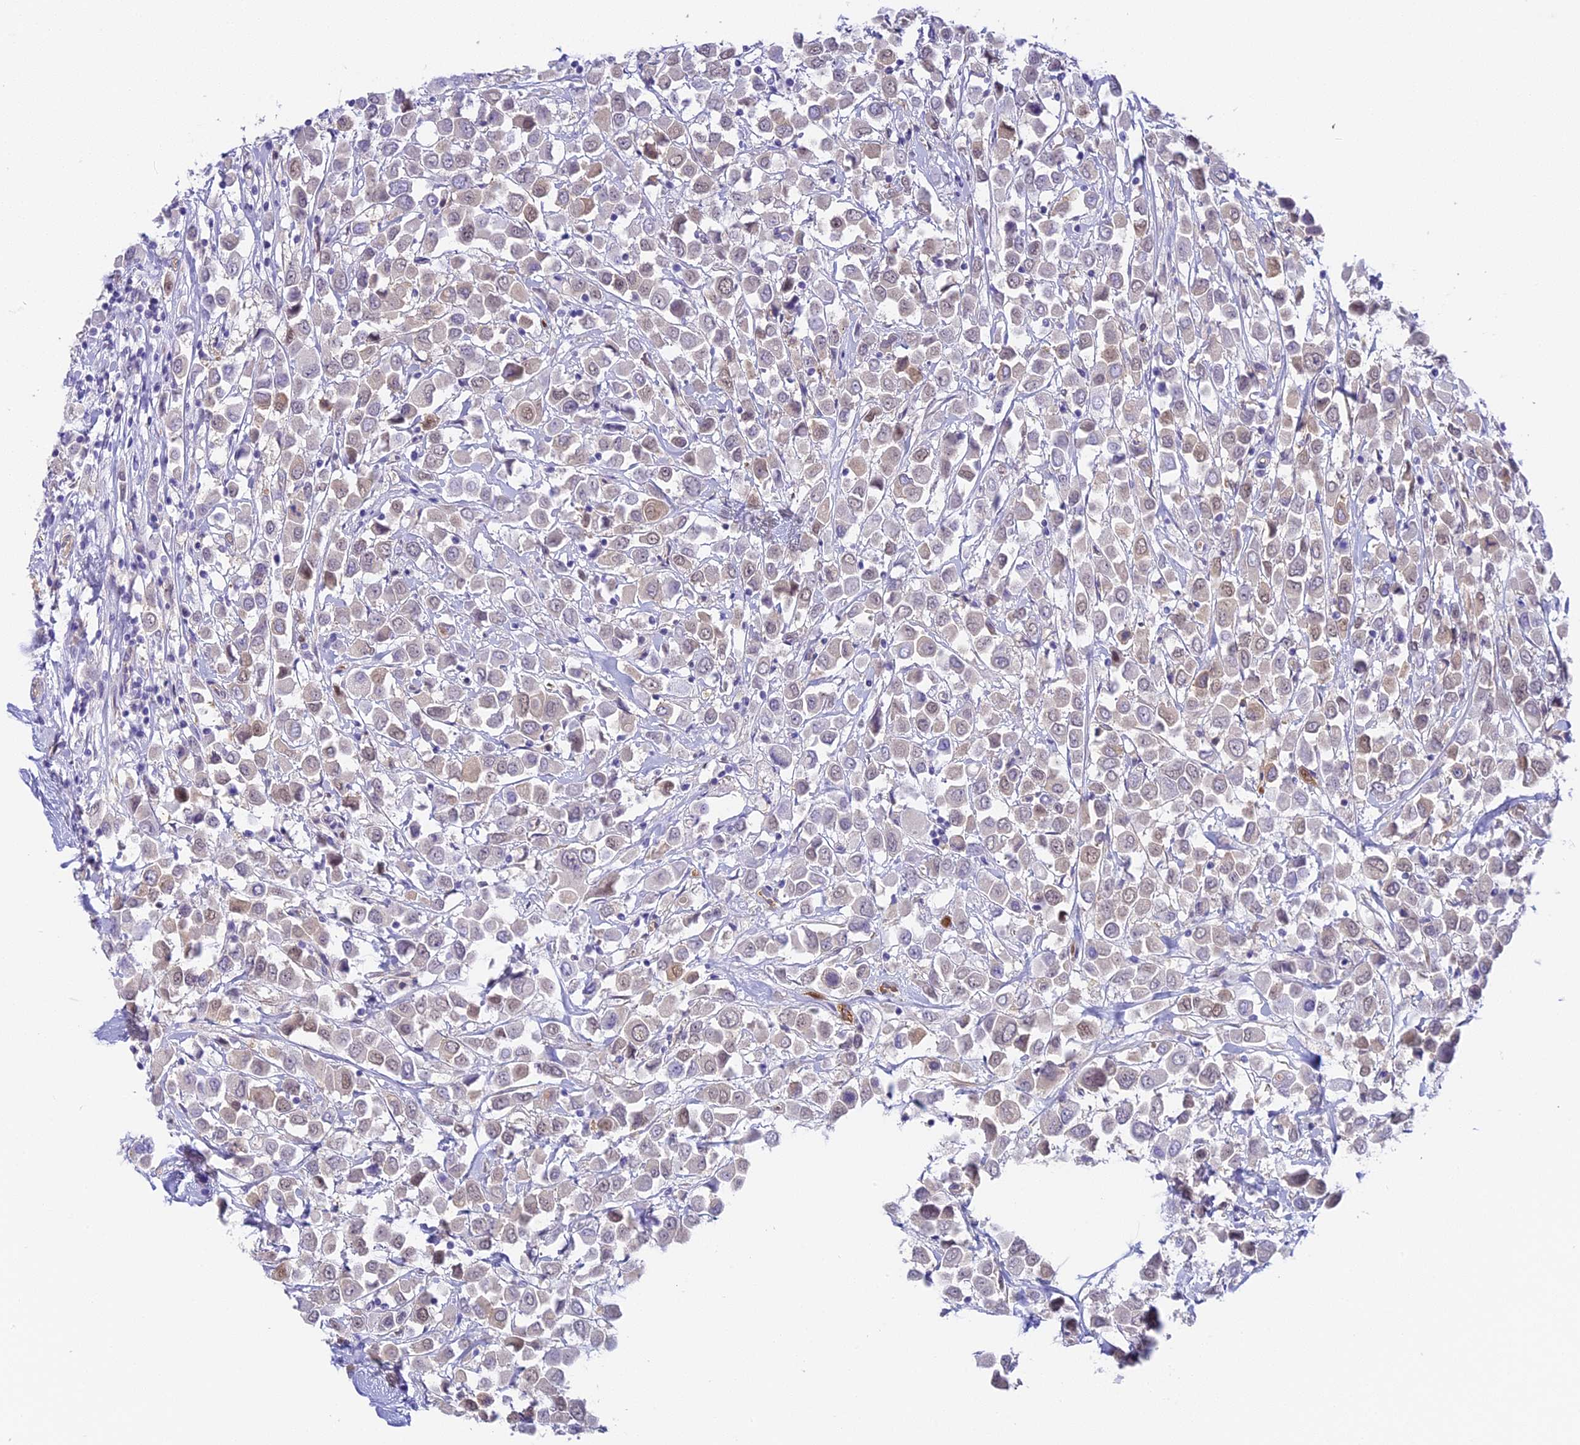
{"staining": {"intensity": "weak", "quantity": "<25%", "location": "nuclear"}, "tissue": "breast cancer", "cell_type": "Tumor cells", "image_type": "cancer", "snomed": [{"axis": "morphology", "description": "Duct carcinoma"}, {"axis": "topography", "description": "Breast"}], "caption": "Immunohistochemical staining of breast cancer (invasive ductal carcinoma) exhibits no significant staining in tumor cells.", "gene": "HOMER3", "patient": {"sex": "female", "age": 61}}